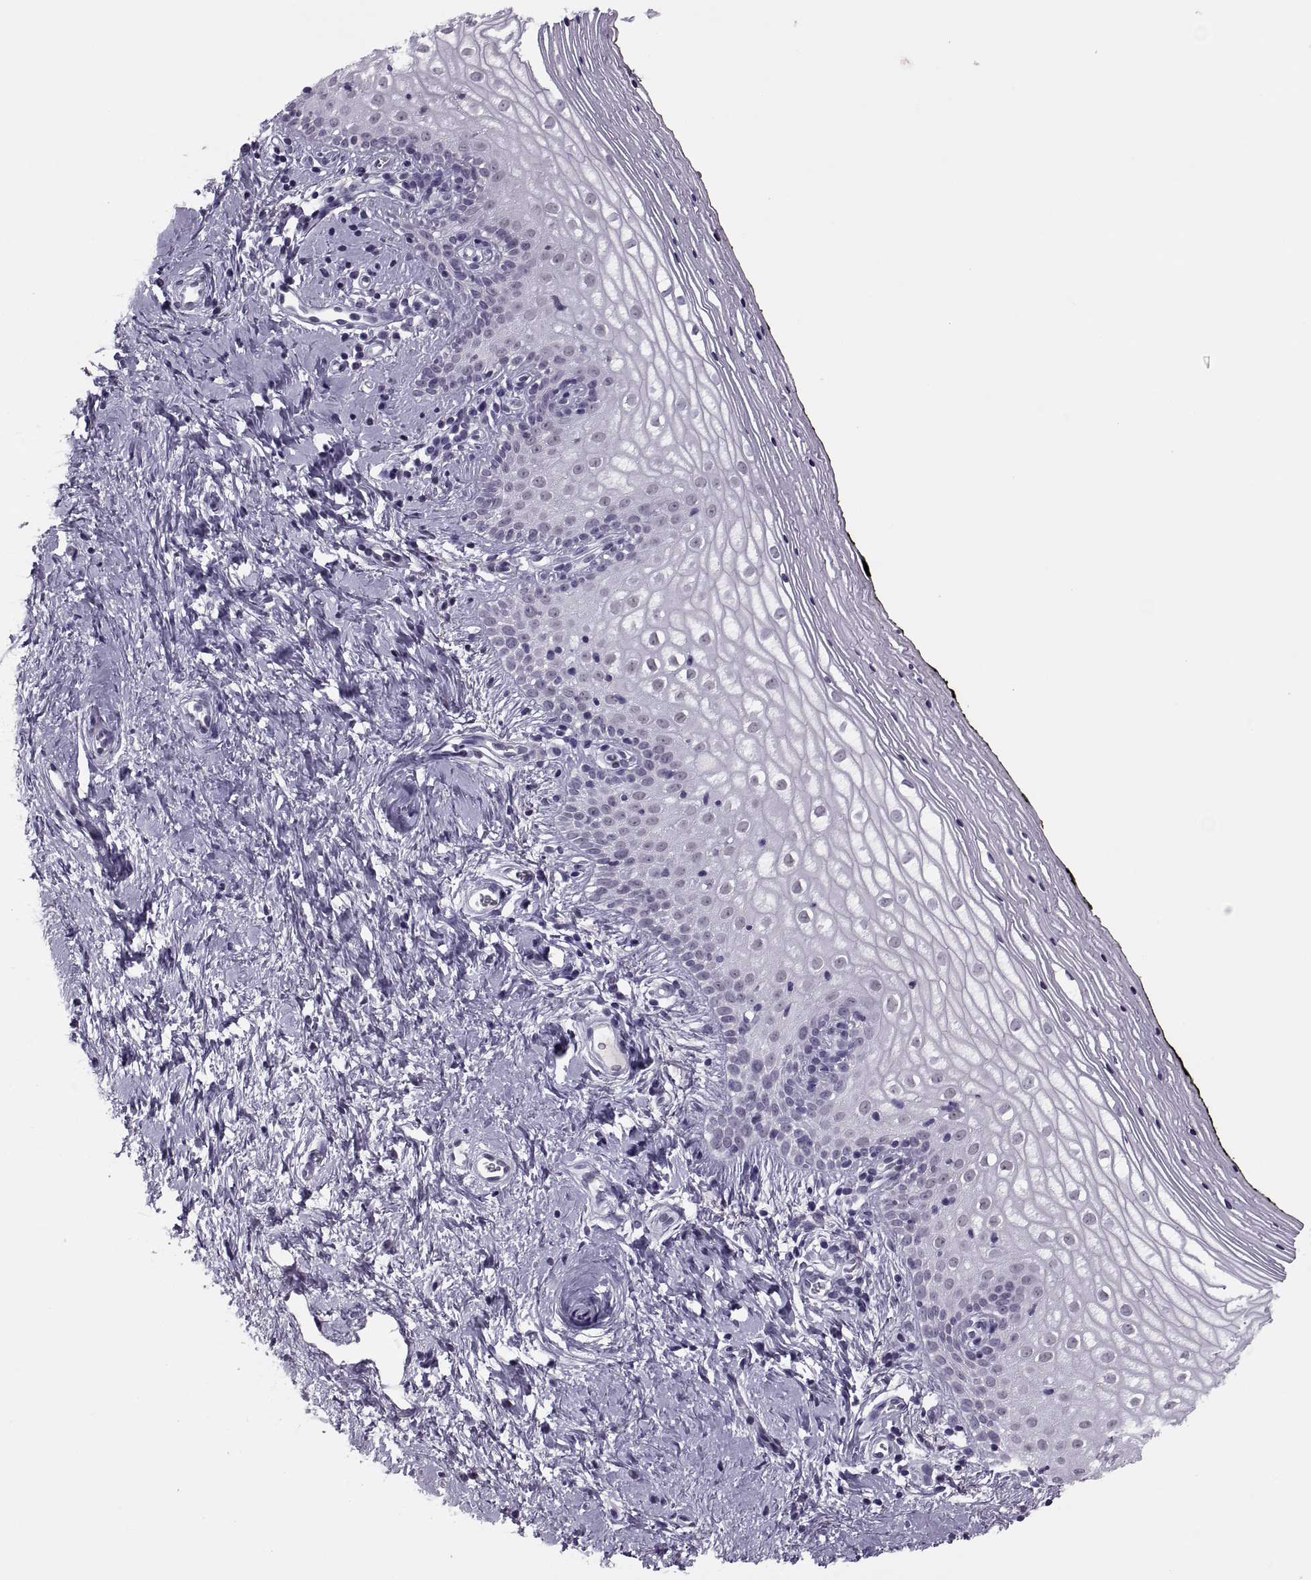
{"staining": {"intensity": "negative", "quantity": "none", "location": "none"}, "tissue": "vagina", "cell_type": "Squamous epithelial cells", "image_type": "normal", "snomed": [{"axis": "morphology", "description": "Normal tissue, NOS"}, {"axis": "topography", "description": "Vagina"}], "caption": "IHC photomicrograph of normal vagina: human vagina stained with DAB reveals no significant protein positivity in squamous epithelial cells.", "gene": "SYNGR4", "patient": {"sex": "female", "age": 47}}